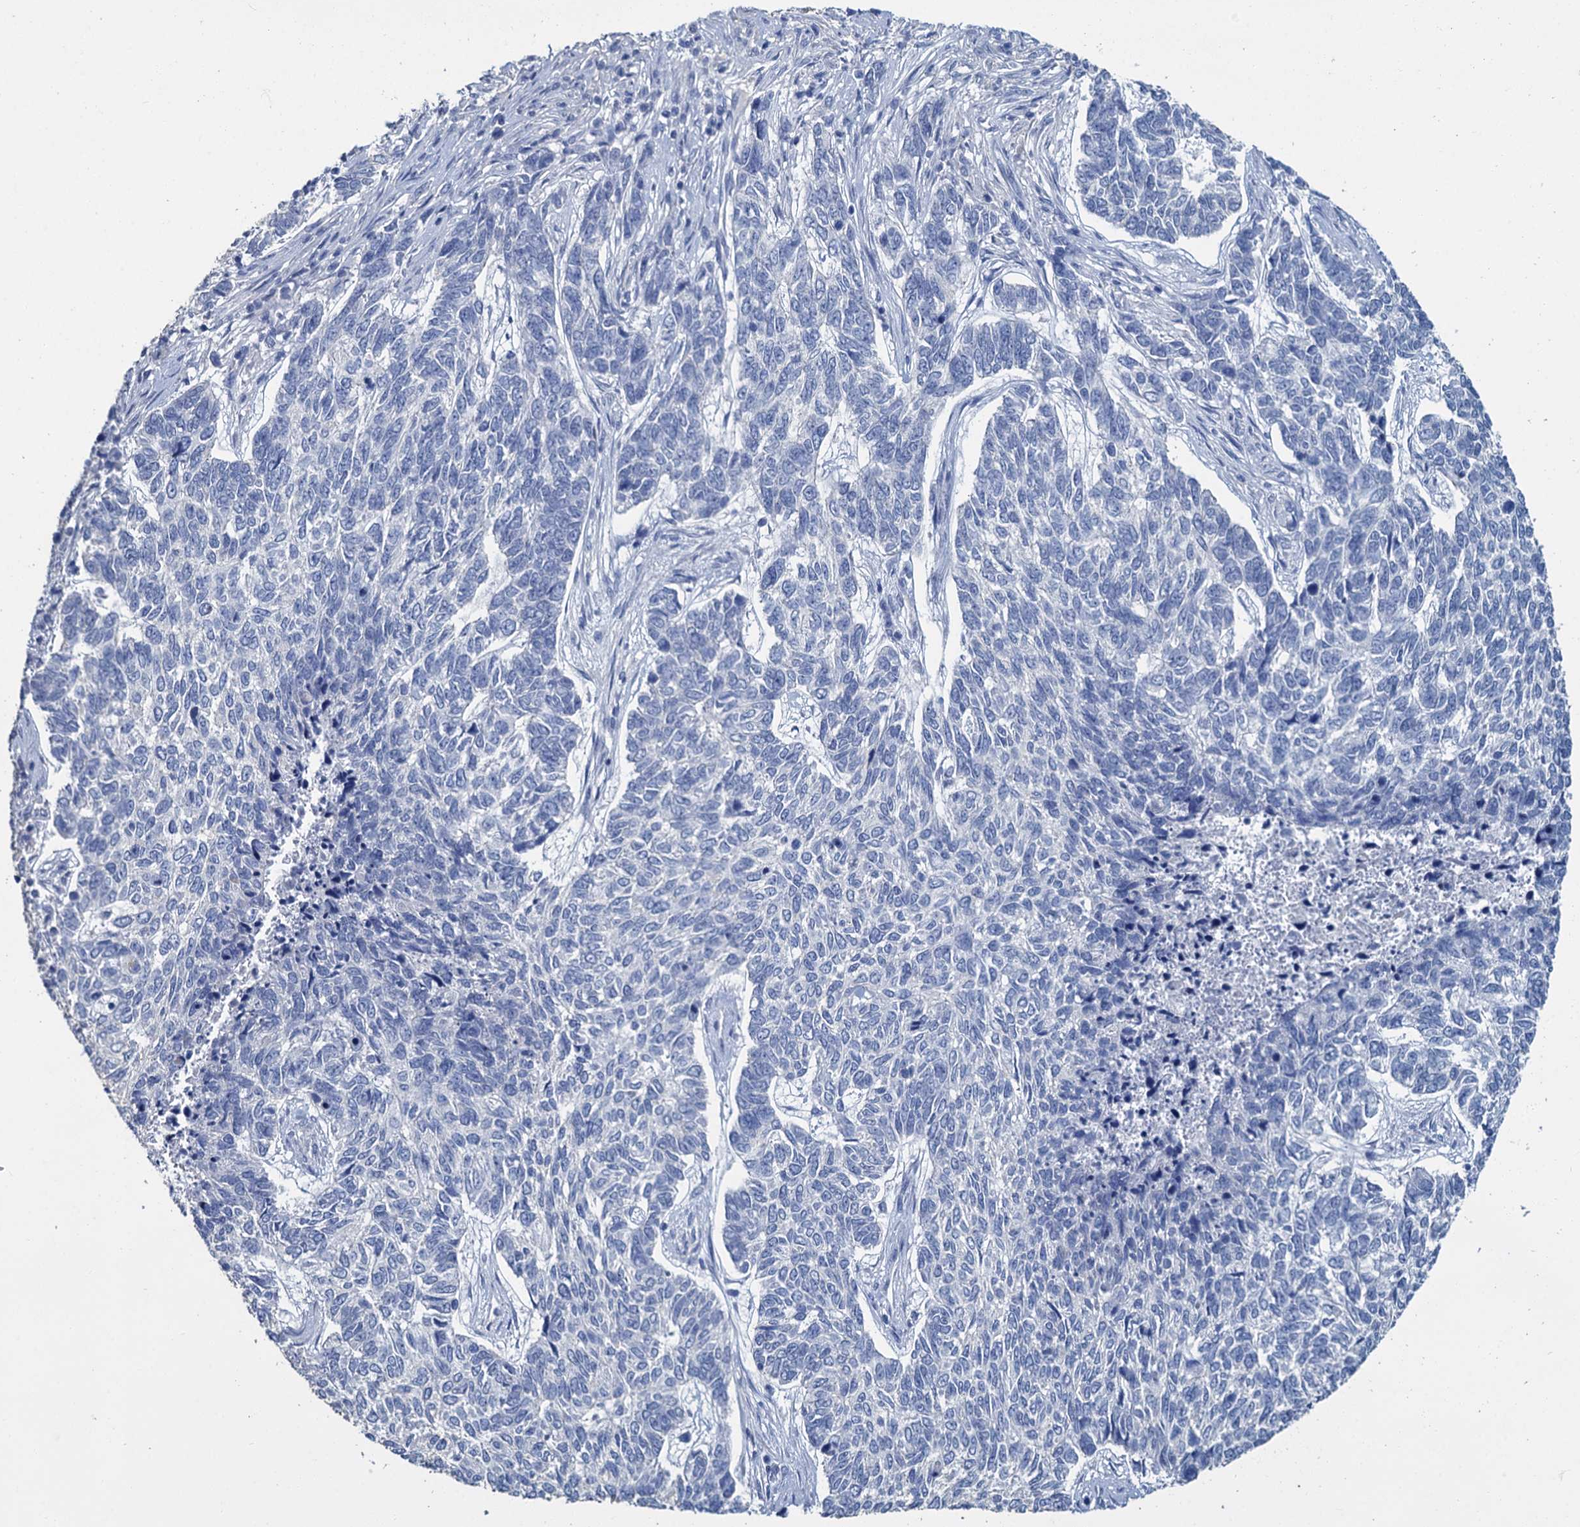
{"staining": {"intensity": "negative", "quantity": "none", "location": "none"}, "tissue": "skin cancer", "cell_type": "Tumor cells", "image_type": "cancer", "snomed": [{"axis": "morphology", "description": "Basal cell carcinoma"}, {"axis": "topography", "description": "Skin"}], "caption": "Human skin cancer (basal cell carcinoma) stained for a protein using immunohistochemistry (IHC) demonstrates no positivity in tumor cells.", "gene": "SNCB", "patient": {"sex": "female", "age": 65}}